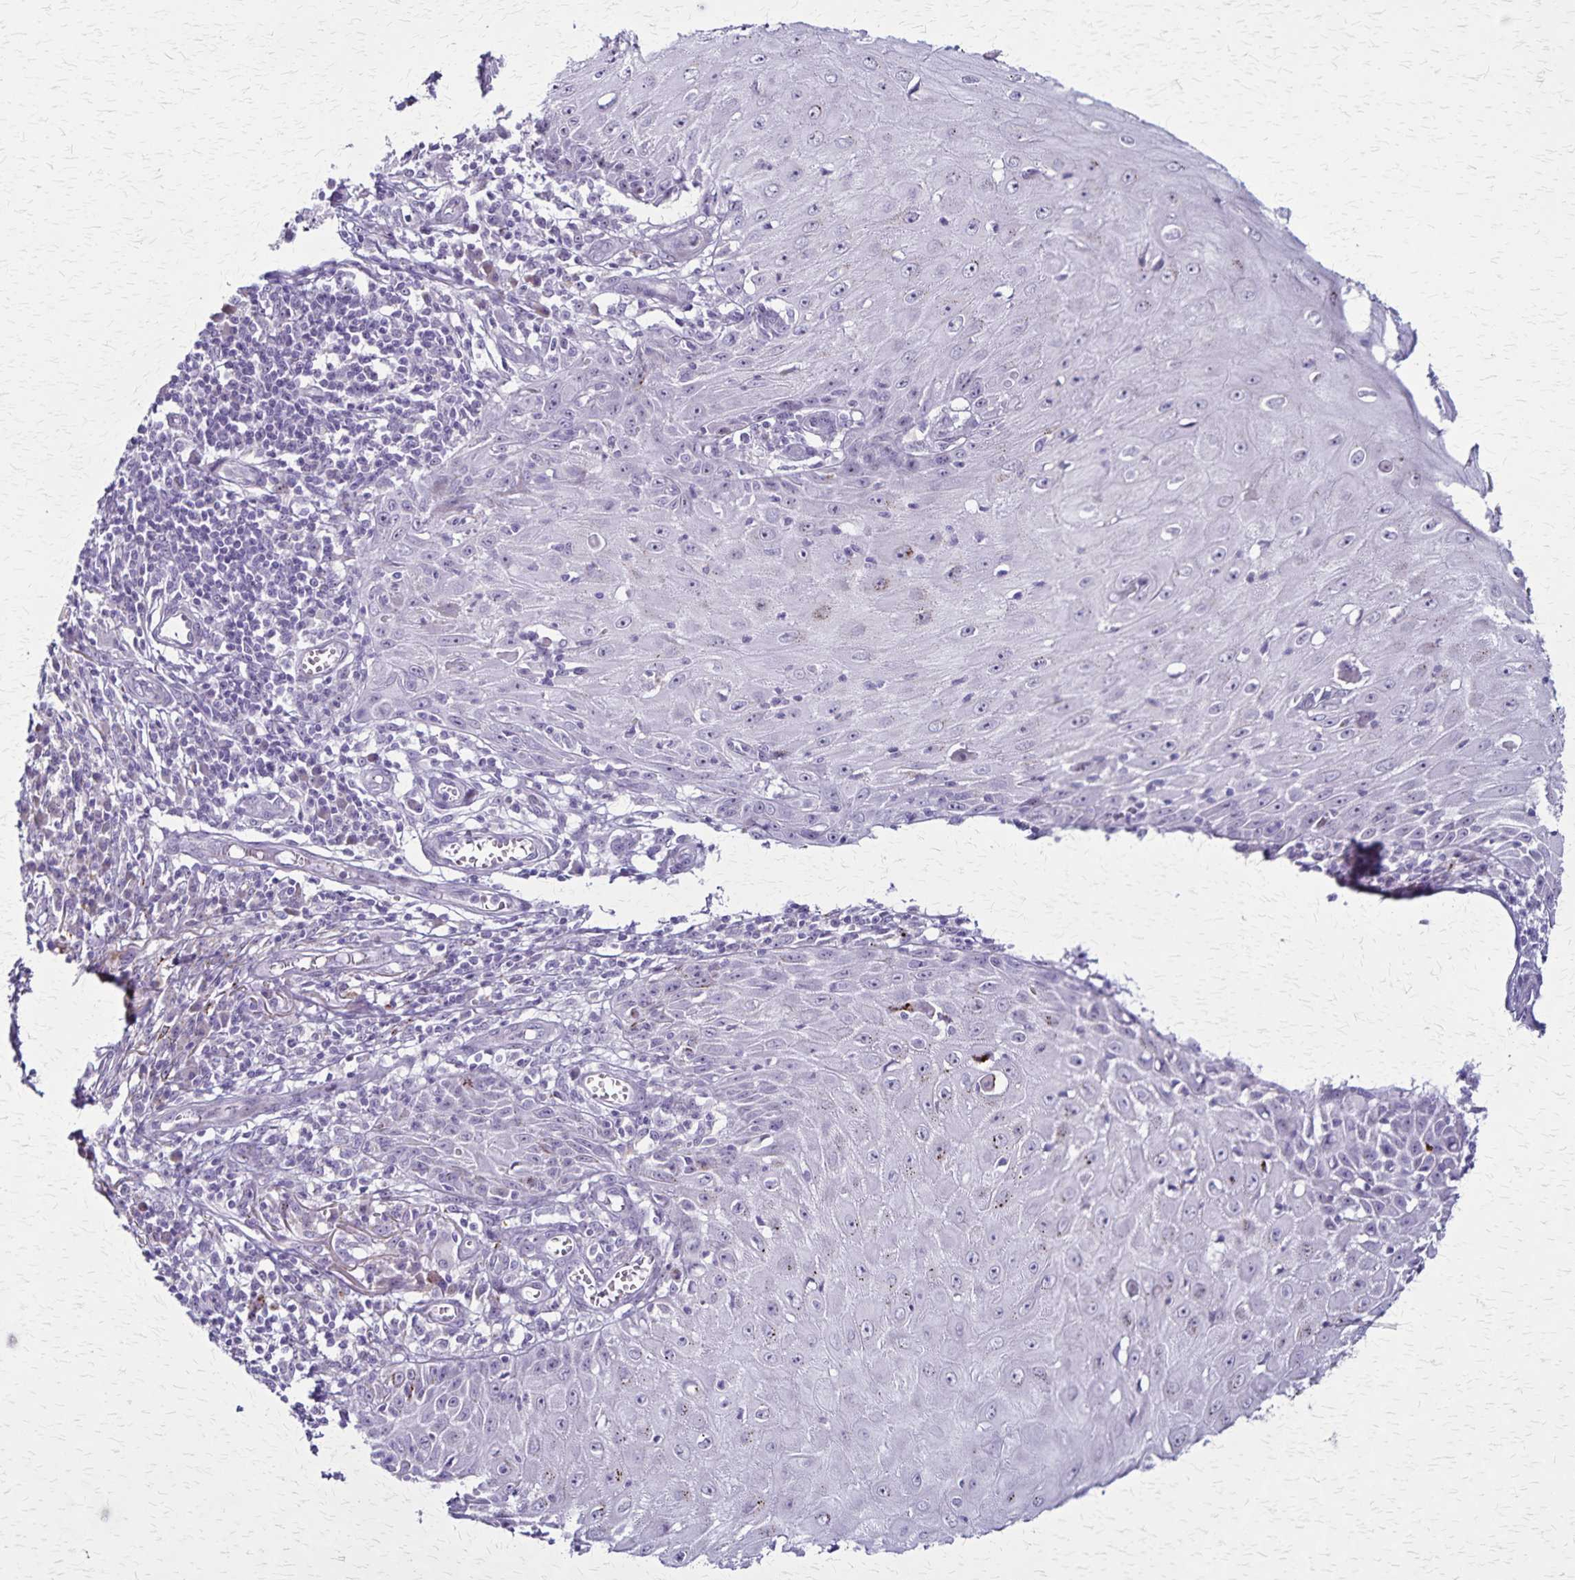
{"staining": {"intensity": "negative", "quantity": "none", "location": "none"}, "tissue": "skin cancer", "cell_type": "Tumor cells", "image_type": "cancer", "snomed": [{"axis": "morphology", "description": "Squamous cell carcinoma, NOS"}, {"axis": "topography", "description": "Skin"}], "caption": "Tumor cells show no significant protein expression in skin cancer. (Stains: DAB (3,3'-diaminobenzidine) IHC with hematoxylin counter stain, Microscopy: brightfield microscopy at high magnification).", "gene": "OR51B5", "patient": {"sex": "female", "age": 73}}